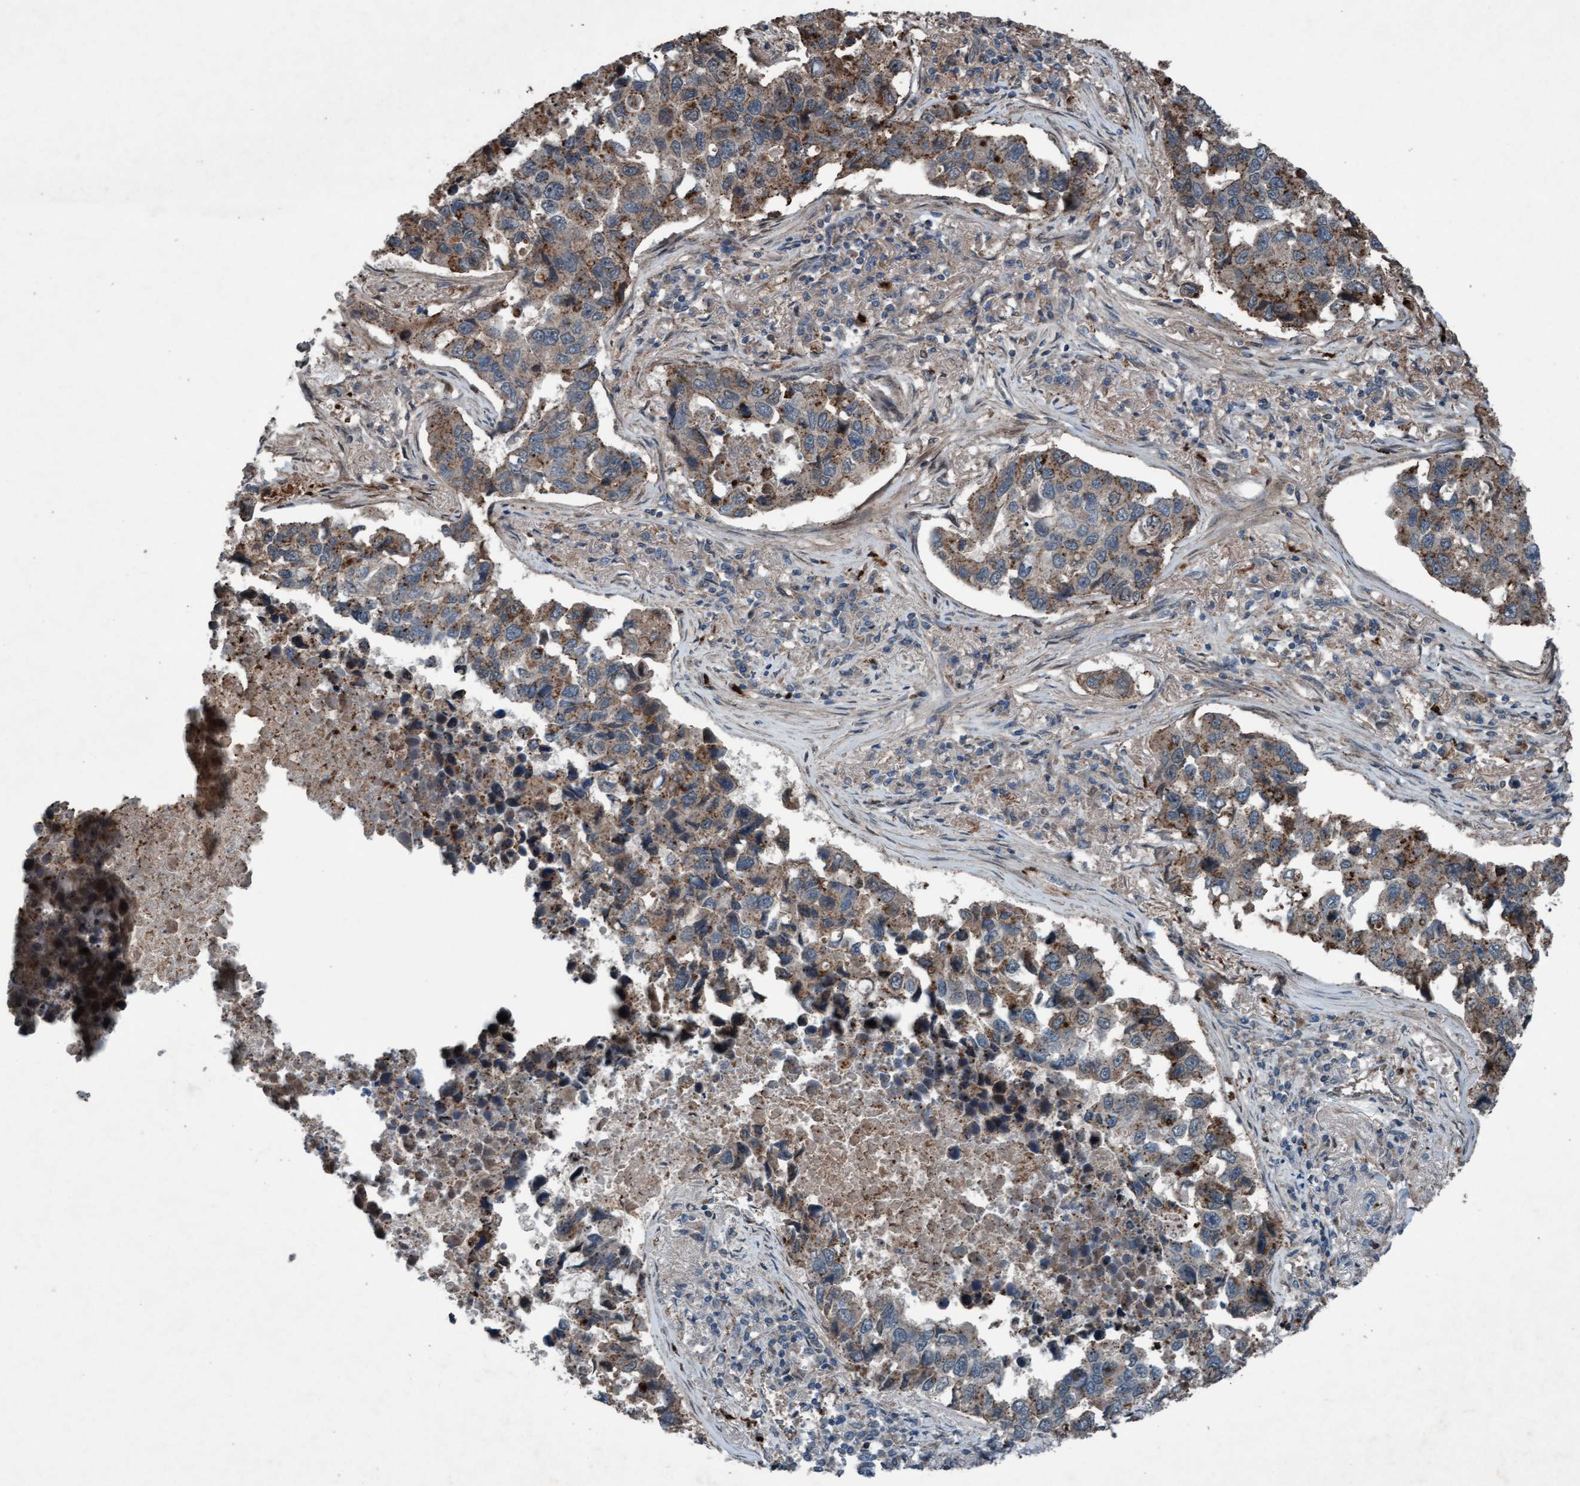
{"staining": {"intensity": "moderate", "quantity": "25%-75%", "location": "cytoplasmic/membranous"}, "tissue": "lung cancer", "cell_type": "Tumor cells", "image_type": "cancer", "snomed": [{"axis": "morphology", "description": "Adenocarcinoma, NOS"}, {"axis": "topography", "description": "Lung"}], "caption": "High-power microscopy captured an immunohistochemistry (IHC) photomicrograph of lung adenocarcinoma, revealing moderate cytoplasmic/membranous positivity in about 25%-75% of tumor cells.", "gene": "PLXNB2", "patient": {"sex": "male", "age": 64}}